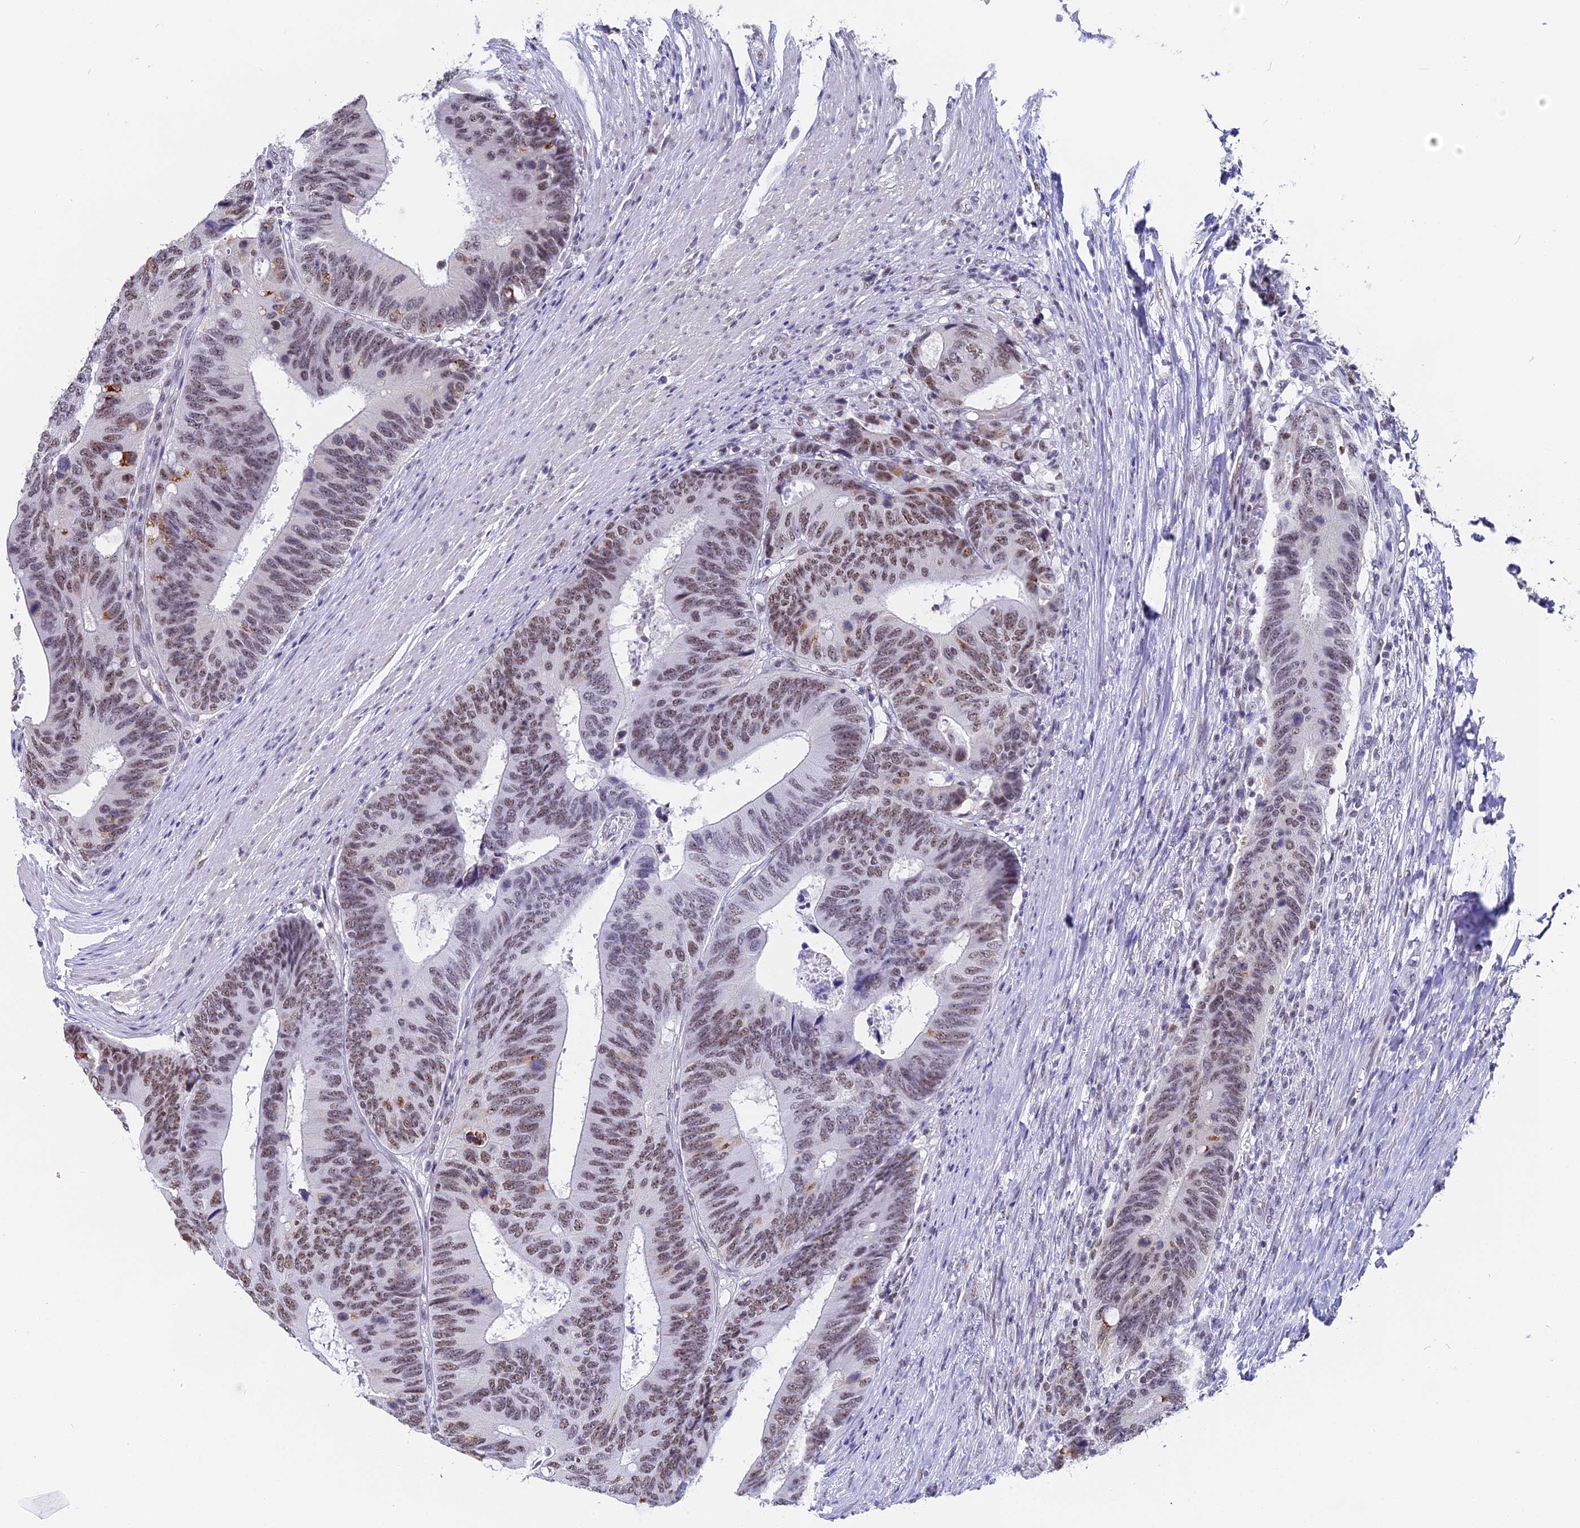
{"staining": {"intensity": "moderate", "quantity": ">75%", "location": "nuclear"}, "tissue": "colorectal cancer", "cell_type": "Tumor cells", "image_type": "cancer", "snomed": [{"axis": "morphology", "description": "Adenocarcinoma, NOS"}, {"axis": "topography", "description": "Colon"}], "caption": "Tumor cells demonstrate medium levels of moderate nuclear expression in approximately >75% of cells in adenocarcinoma (colorectal).", "gene": "CD2BP2", "patient": {"sex": "male", "age": 87}}